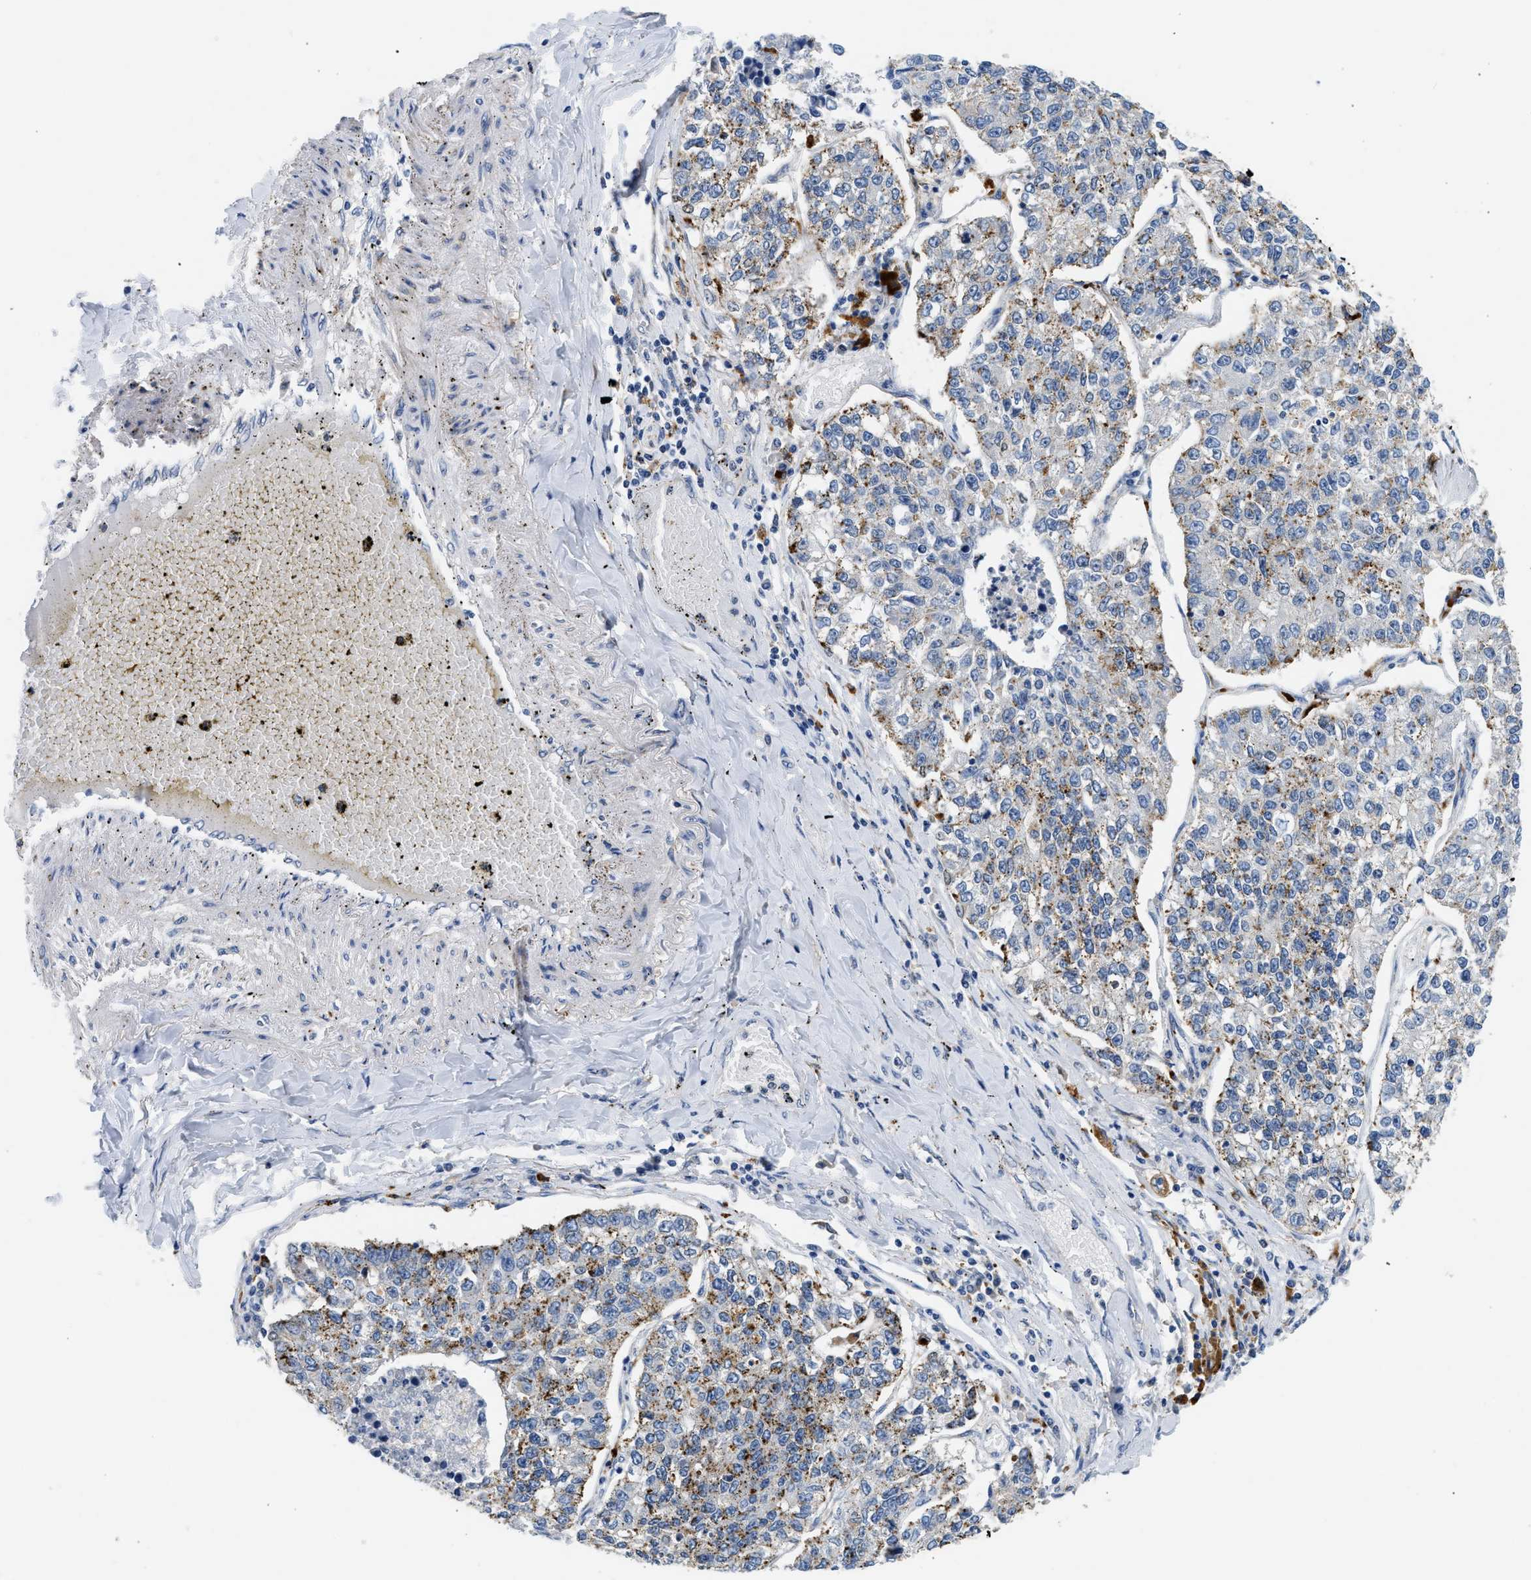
{"staining": {"intensity": "moderate", "quantity": "<25%", "location": "cytoplasmic/membranous"}, "tissue": "lung cancer", "cell_type": "Tumor cells", "image_type": "cancer", "snomed": [{"axis": "morphology", "description": "Adenocarcinoma, NOS"}, {"axis": "topography", "description": "Lung"}], "caption": "A micrograph of human lung adenocarcinoma stained for a protein demonstrates moderate cytoplasmic/membranous brown staining in tumor cells.", "gene": "PPM1L", "patient": {"sex": "male", "age": 49}}